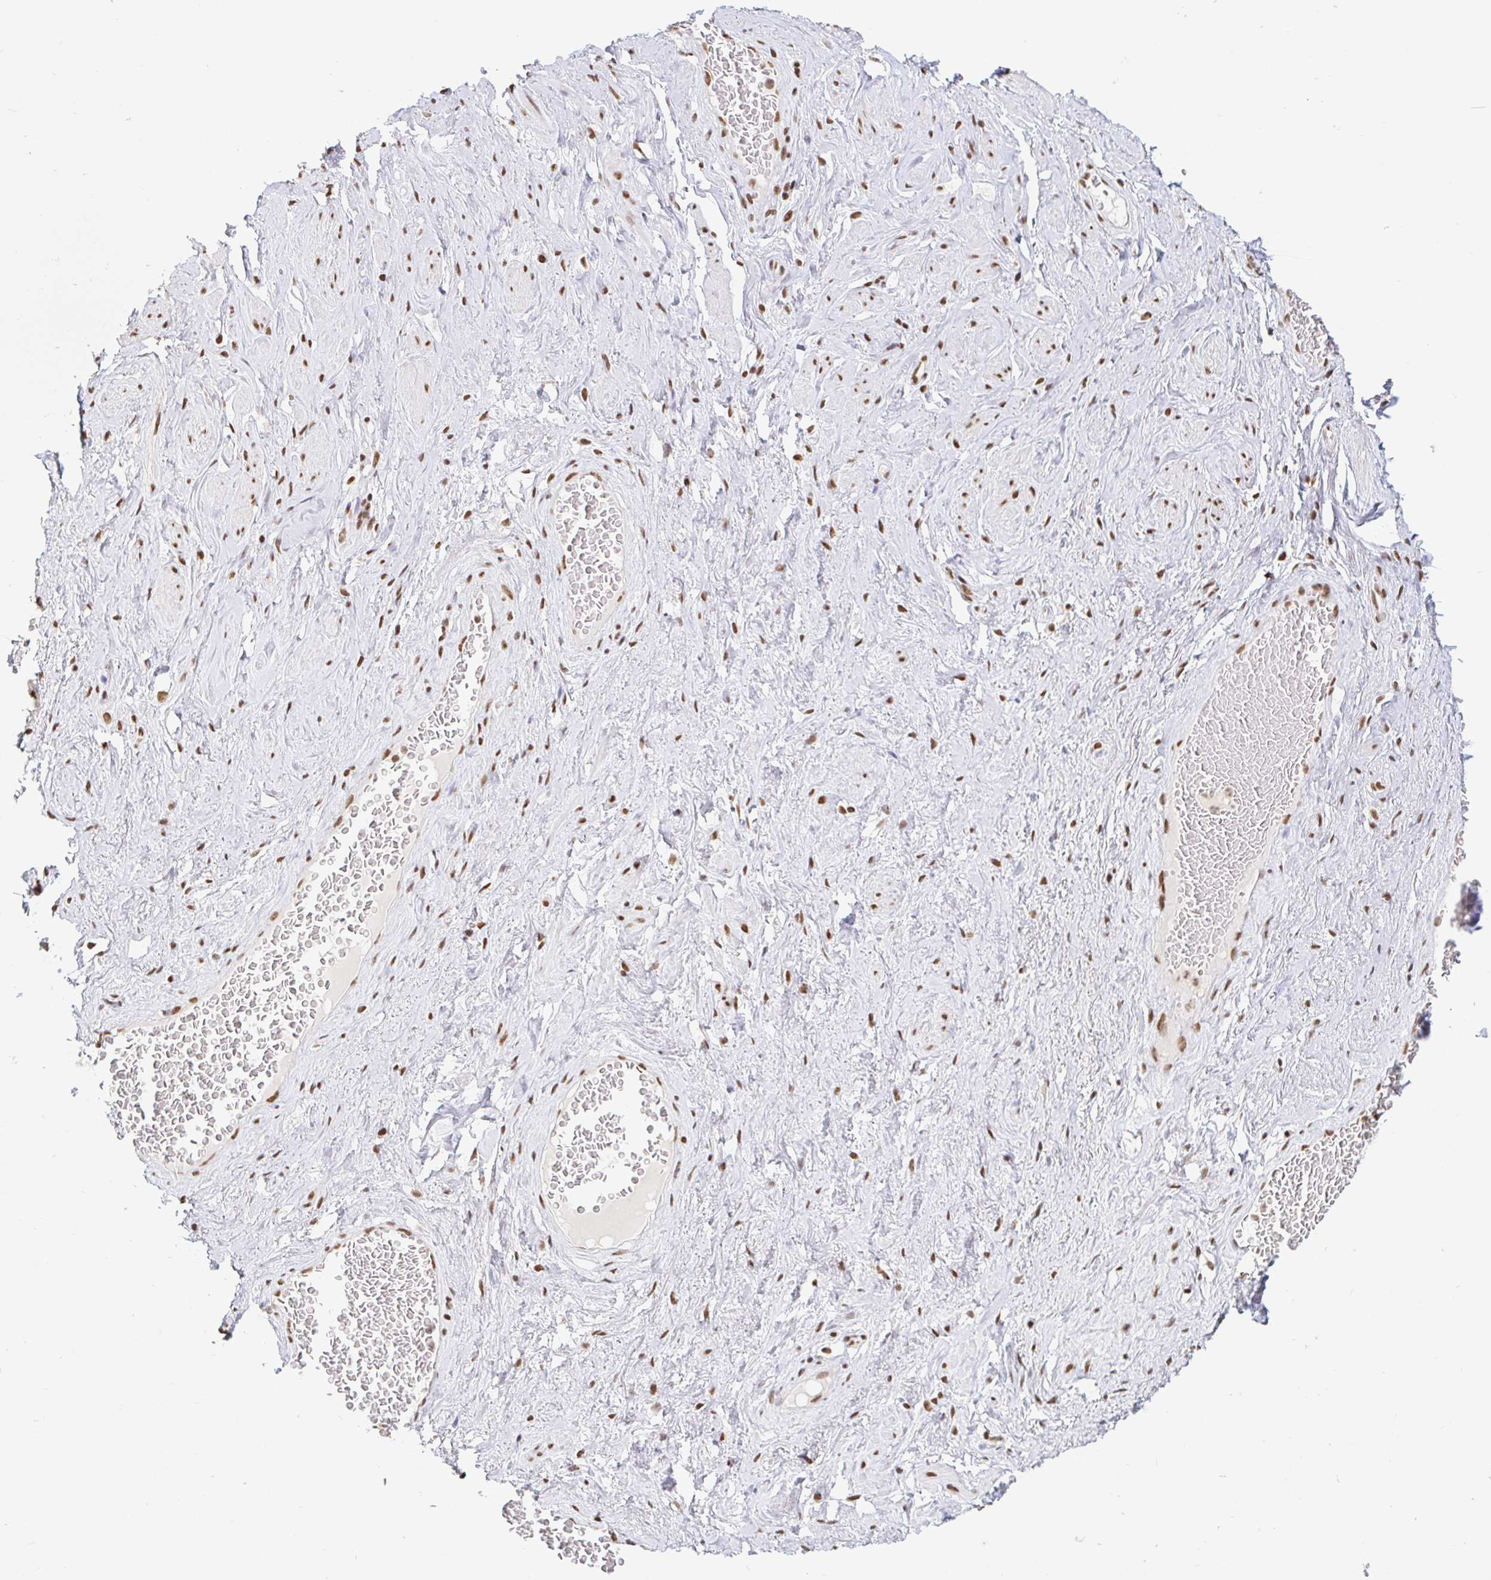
{"staining": {"intensity": "strong", "quantity": ">75%", "location": "nuclear"}, "tissue": "soft tissue", "cell_type": "Fibroblasts", "image_type": "normal", "snomed": [{"axis": "morphology", "description": "Normal tissue, NOS"}, {"axis": "topography", "description": "Vagina"}, {"axis": "topography", "description": "Peripheral nerve tissue"}], "caption": "Protein expression analysis of normal human soft tissue reveals strong nuclear positivity in approximately >75% of fibroblasts.", "gene": "RBMXL1", "patient": {"sex": "female", "age": 71}}